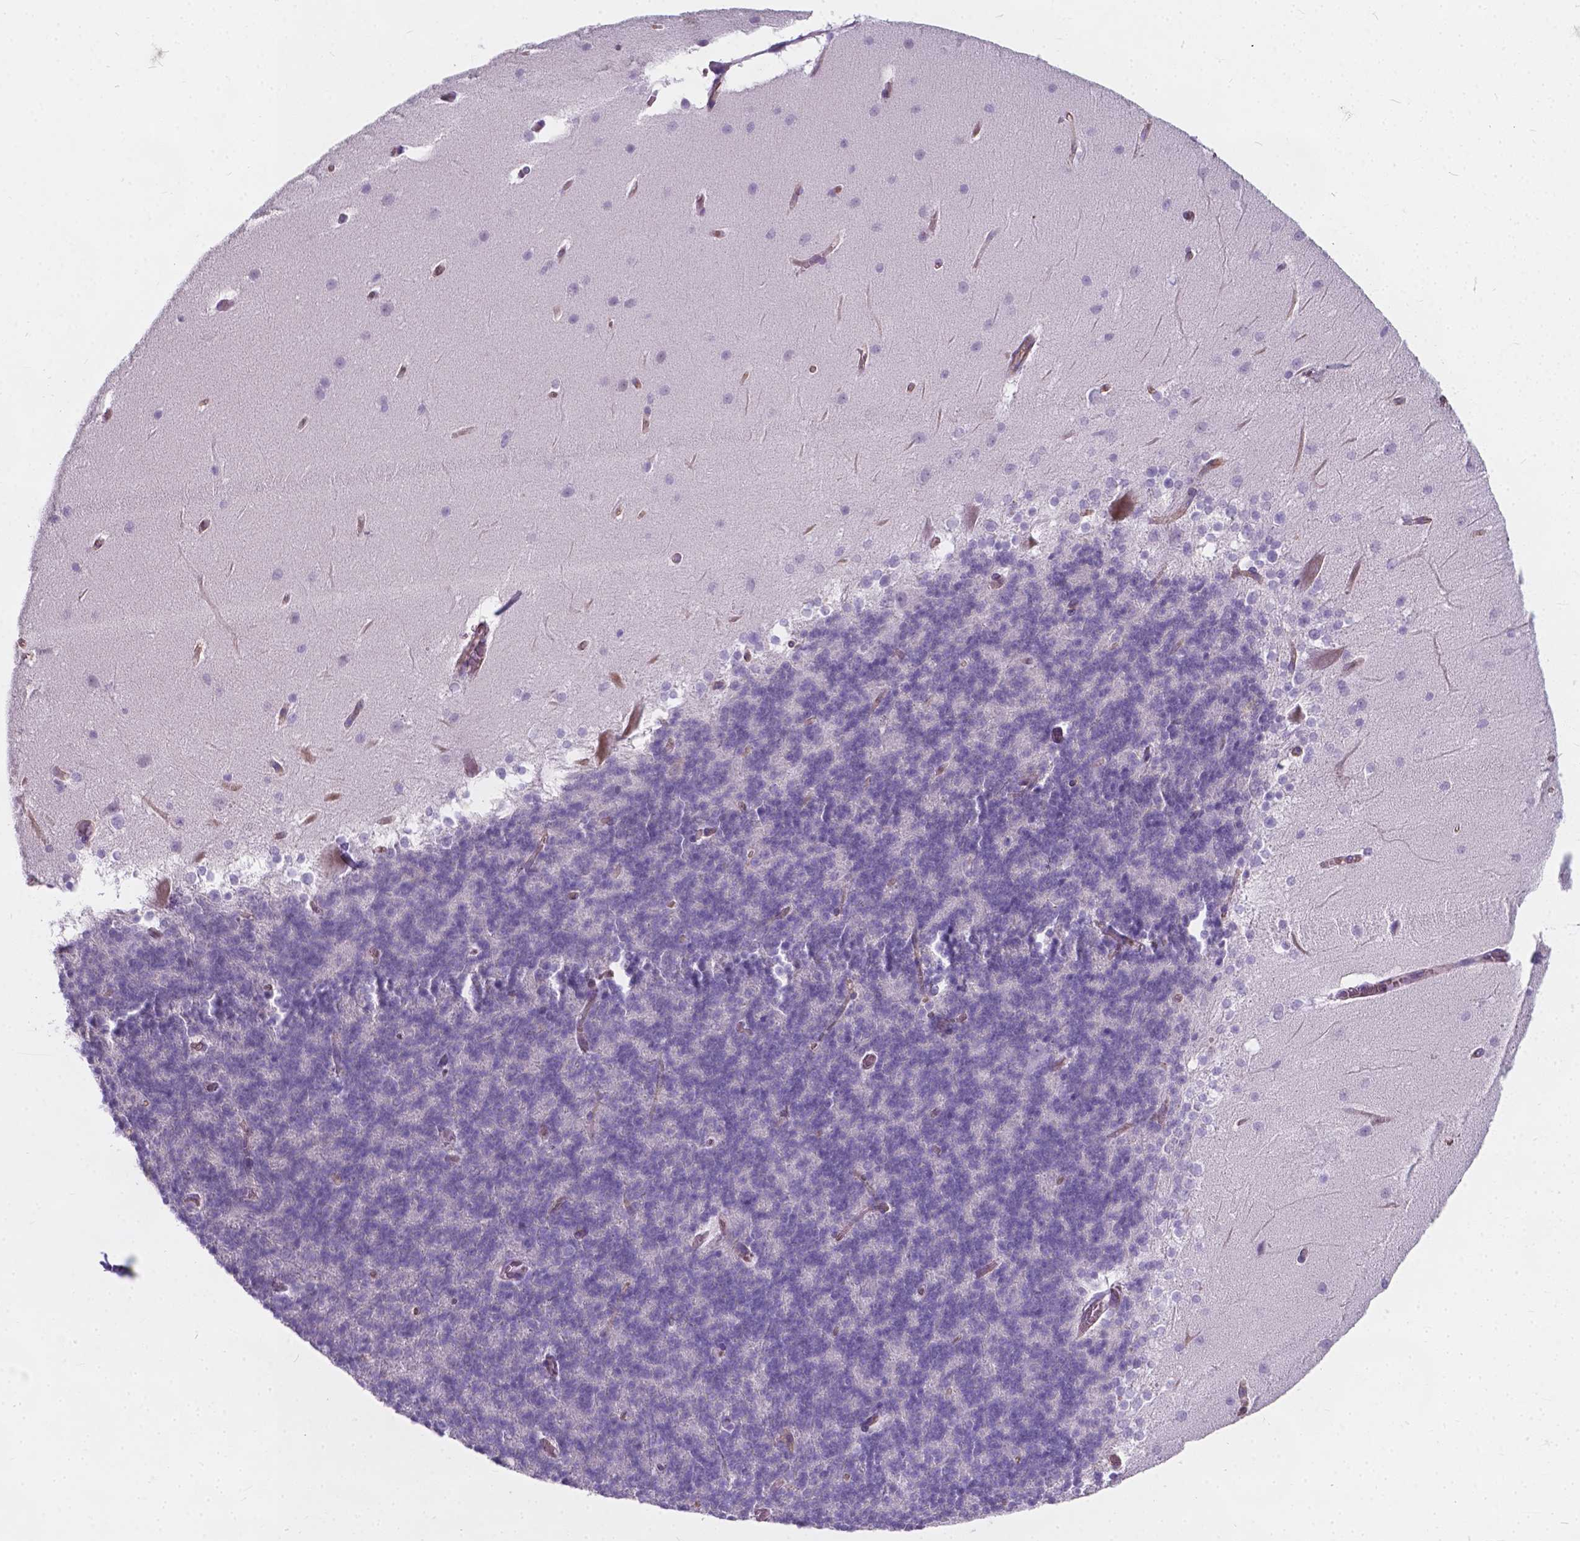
{"staining": {"intensity": "negative", "quantity": "none", "location": "none"}, "tissue": "cerebellum", "cell_type": "Cells in granular layer", "image_type": "normal", "snomed": [{"axis": "morphology", "description": "Normal tissue, NOS"}, {"axis": "topography", "description": "Cerebellum"}], "caption": "Cells in granular layer are negative for protein expression in normal human cerebellum. (DAB (3,3'-diaminobenzidine) immunohistochemistry with hematoxylin counter stain).", "gene": "KIAA0040", "patient": {"sex": "female", "age": 19}}